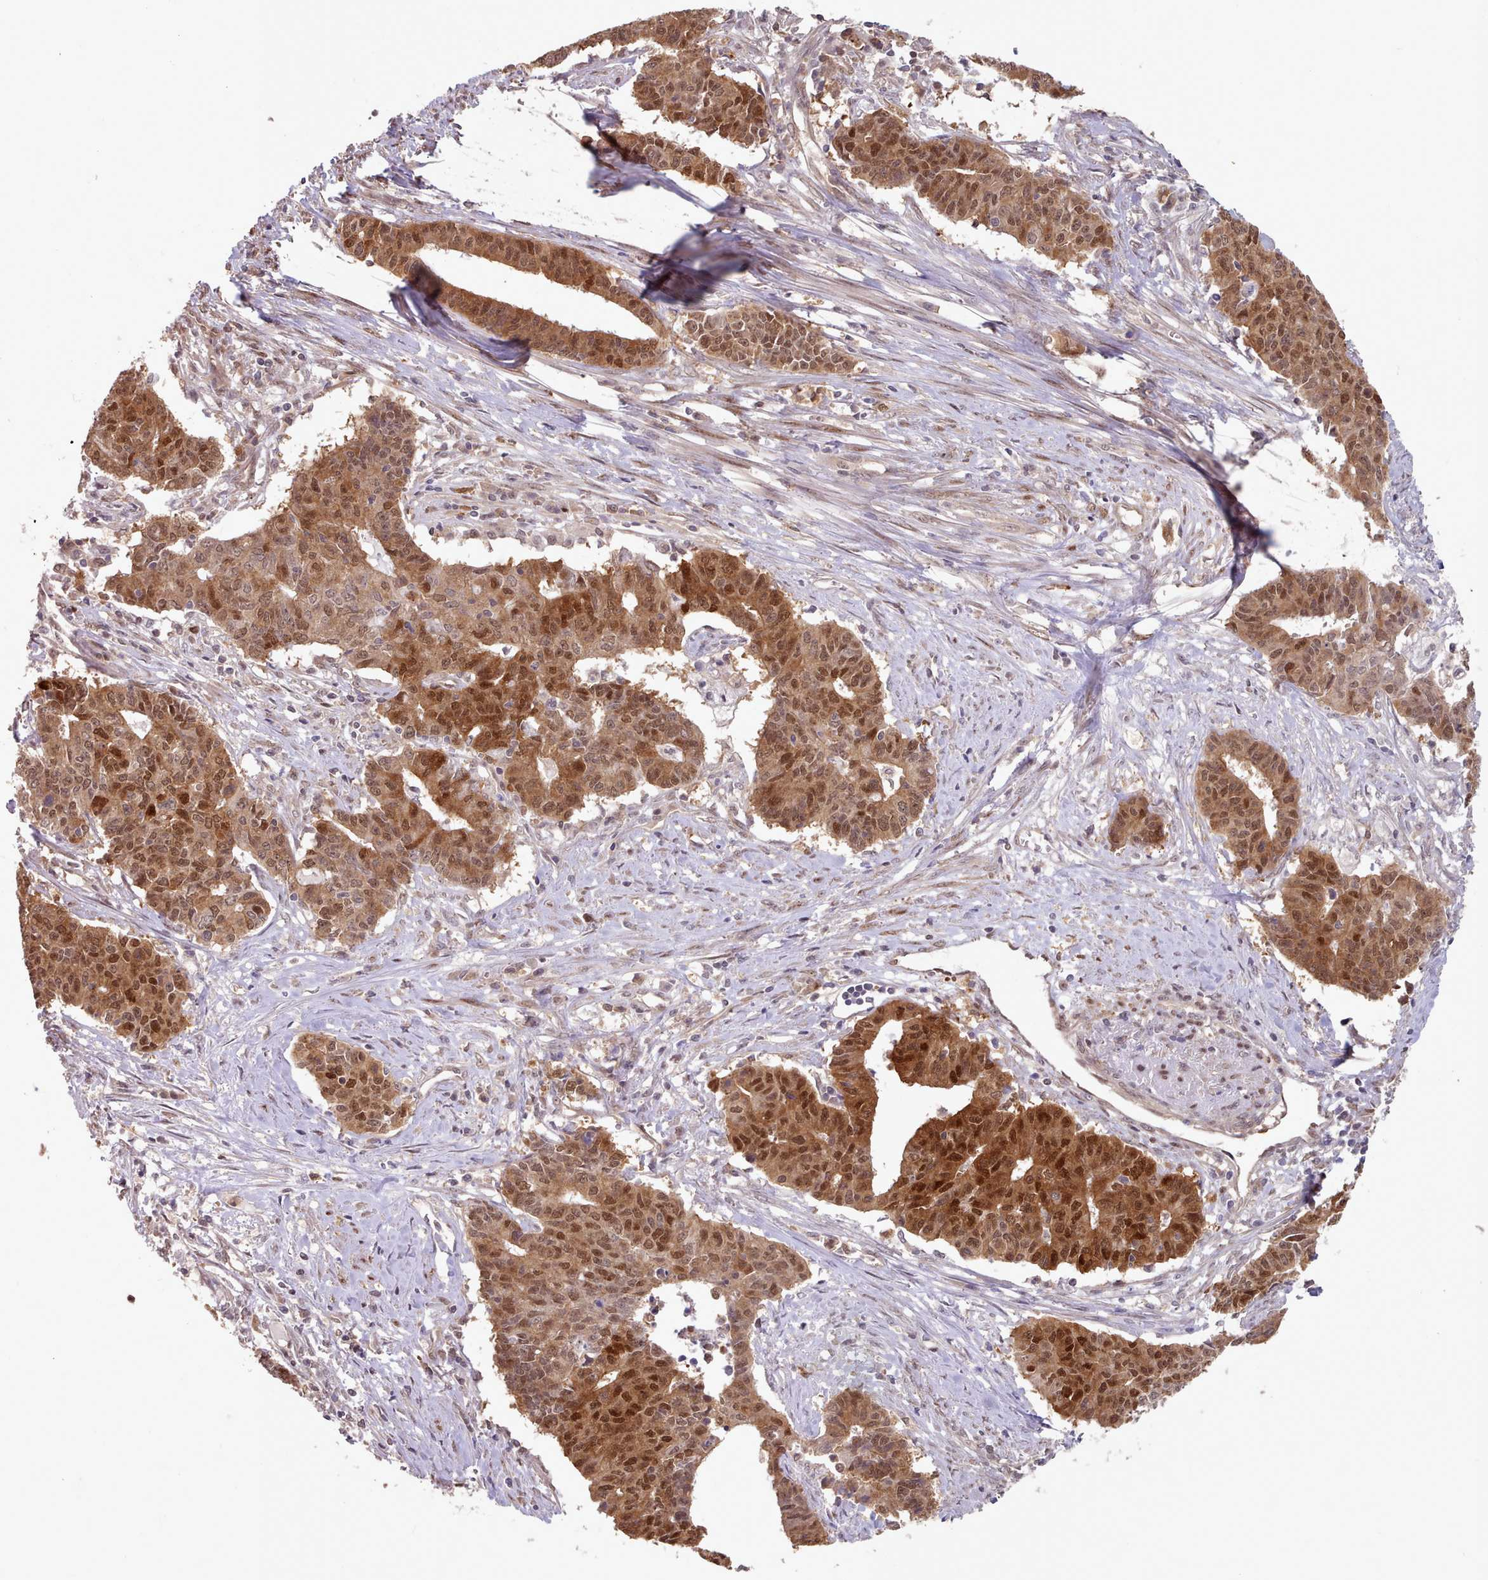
{"staining": {"intensity": "strong", "quantity": ">75%", "location": "cytoplasmic/membranous,nuclear"}, "tissue": "endometrial cancer", "cell_type": "Tumor cells", "image_type": "cancer", "snomed": [{"axis": "morphology", "description": "Adenocarcinoma, NOS"}, {"axis": "topography", "description": "Endometrium"}], "caption": "Protein expression analysis of endometrial cancer (adenocarcinoma) demonstrates strong cytoplasmic/membranous and nuclear staining in approximately >75% of tumor cells.", "gene": "CES3", "patient": {"sex": "female", "age": 59}}